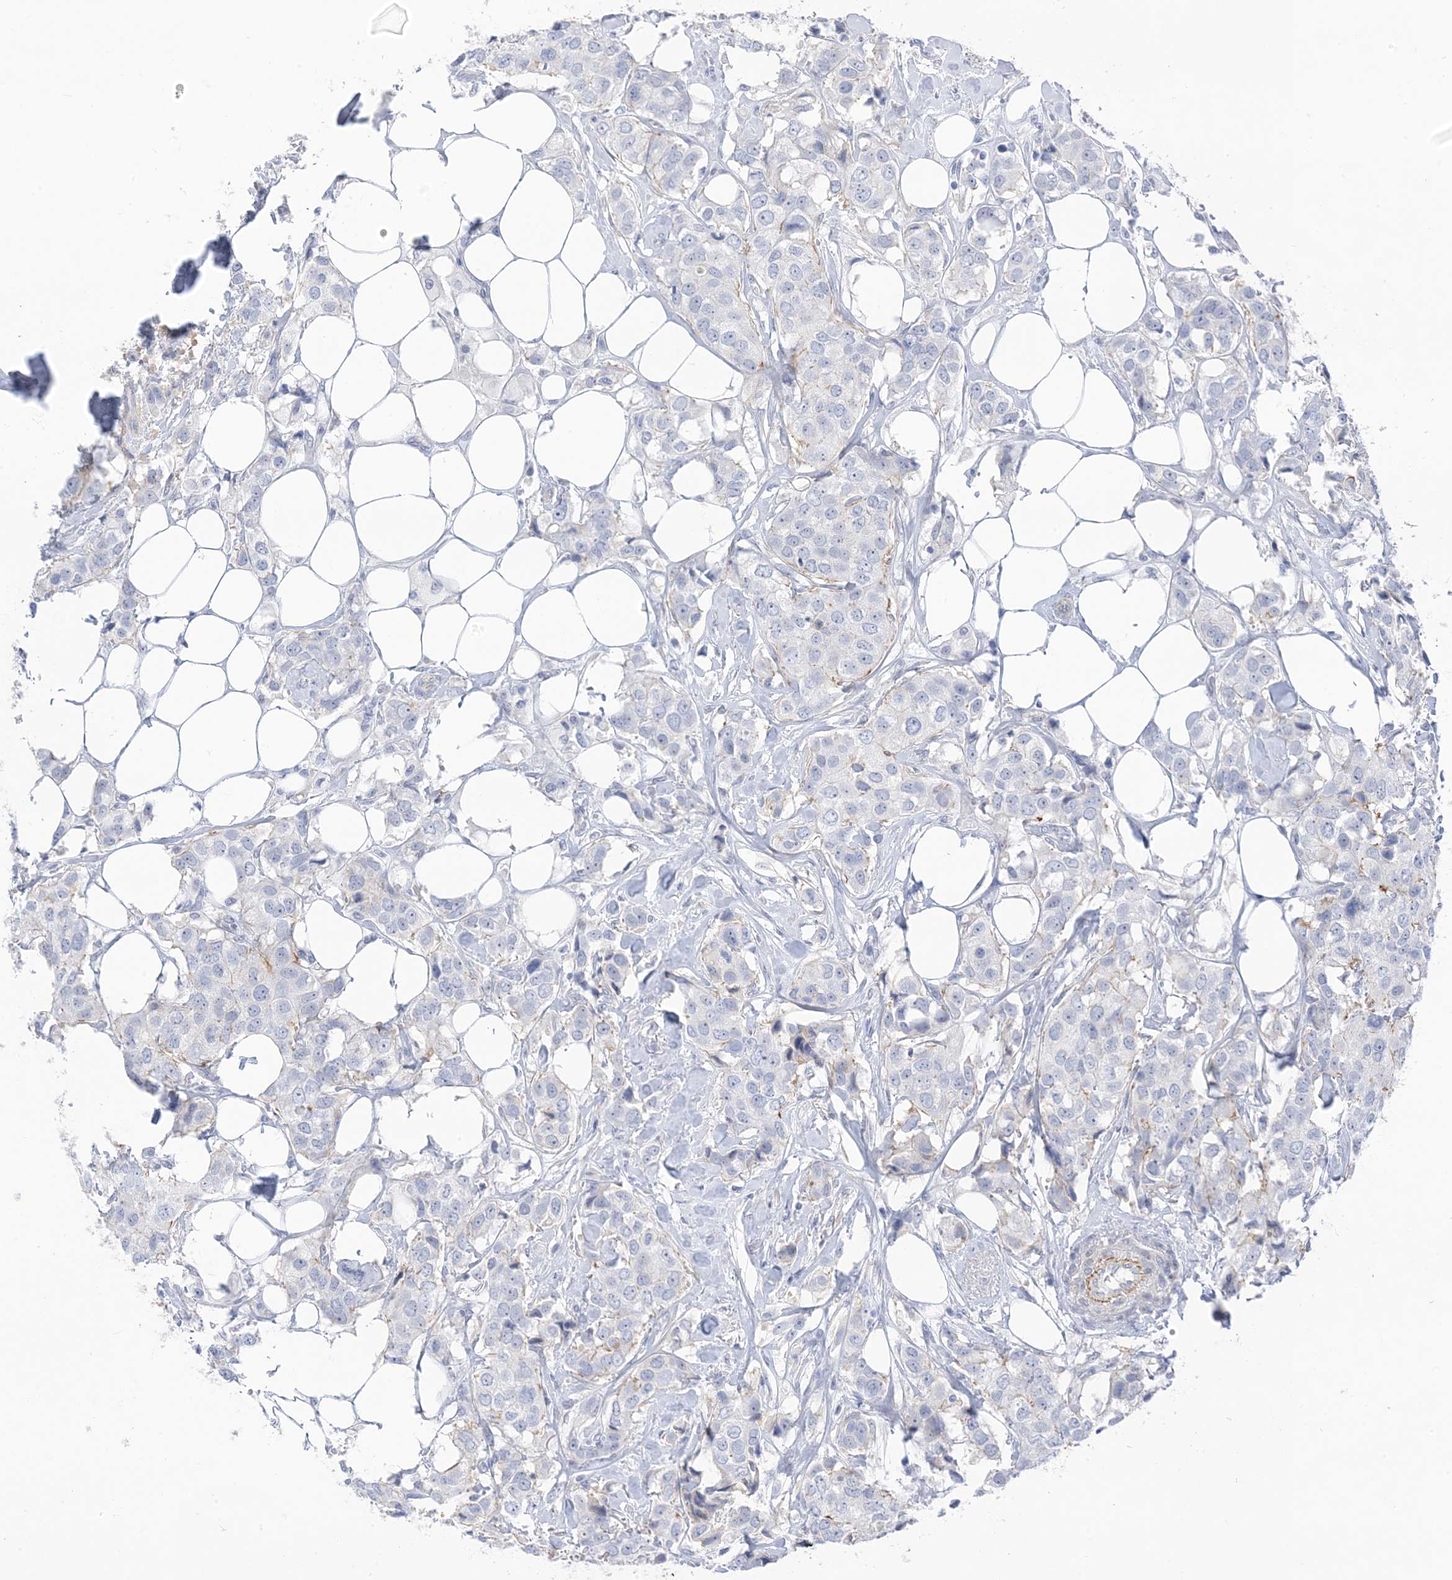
{"staining": {"intensity": "negative", "quantity": "none", "location": "none"}, "tissue": "breast cancer", "cell_type": "Tumor cells", "image_type": "cancer", "snomed": [{"axis": "morphology", "description": "Duct carcinoma"}, {"axis": "topography", "description": "Breast"}], "caption": "Micrograph shows no protein expression in tumor cells of breast invasive ductal carcinoma tissue.", "gene": "IL36B", "patient": {"sex": "female", "age": 80}}